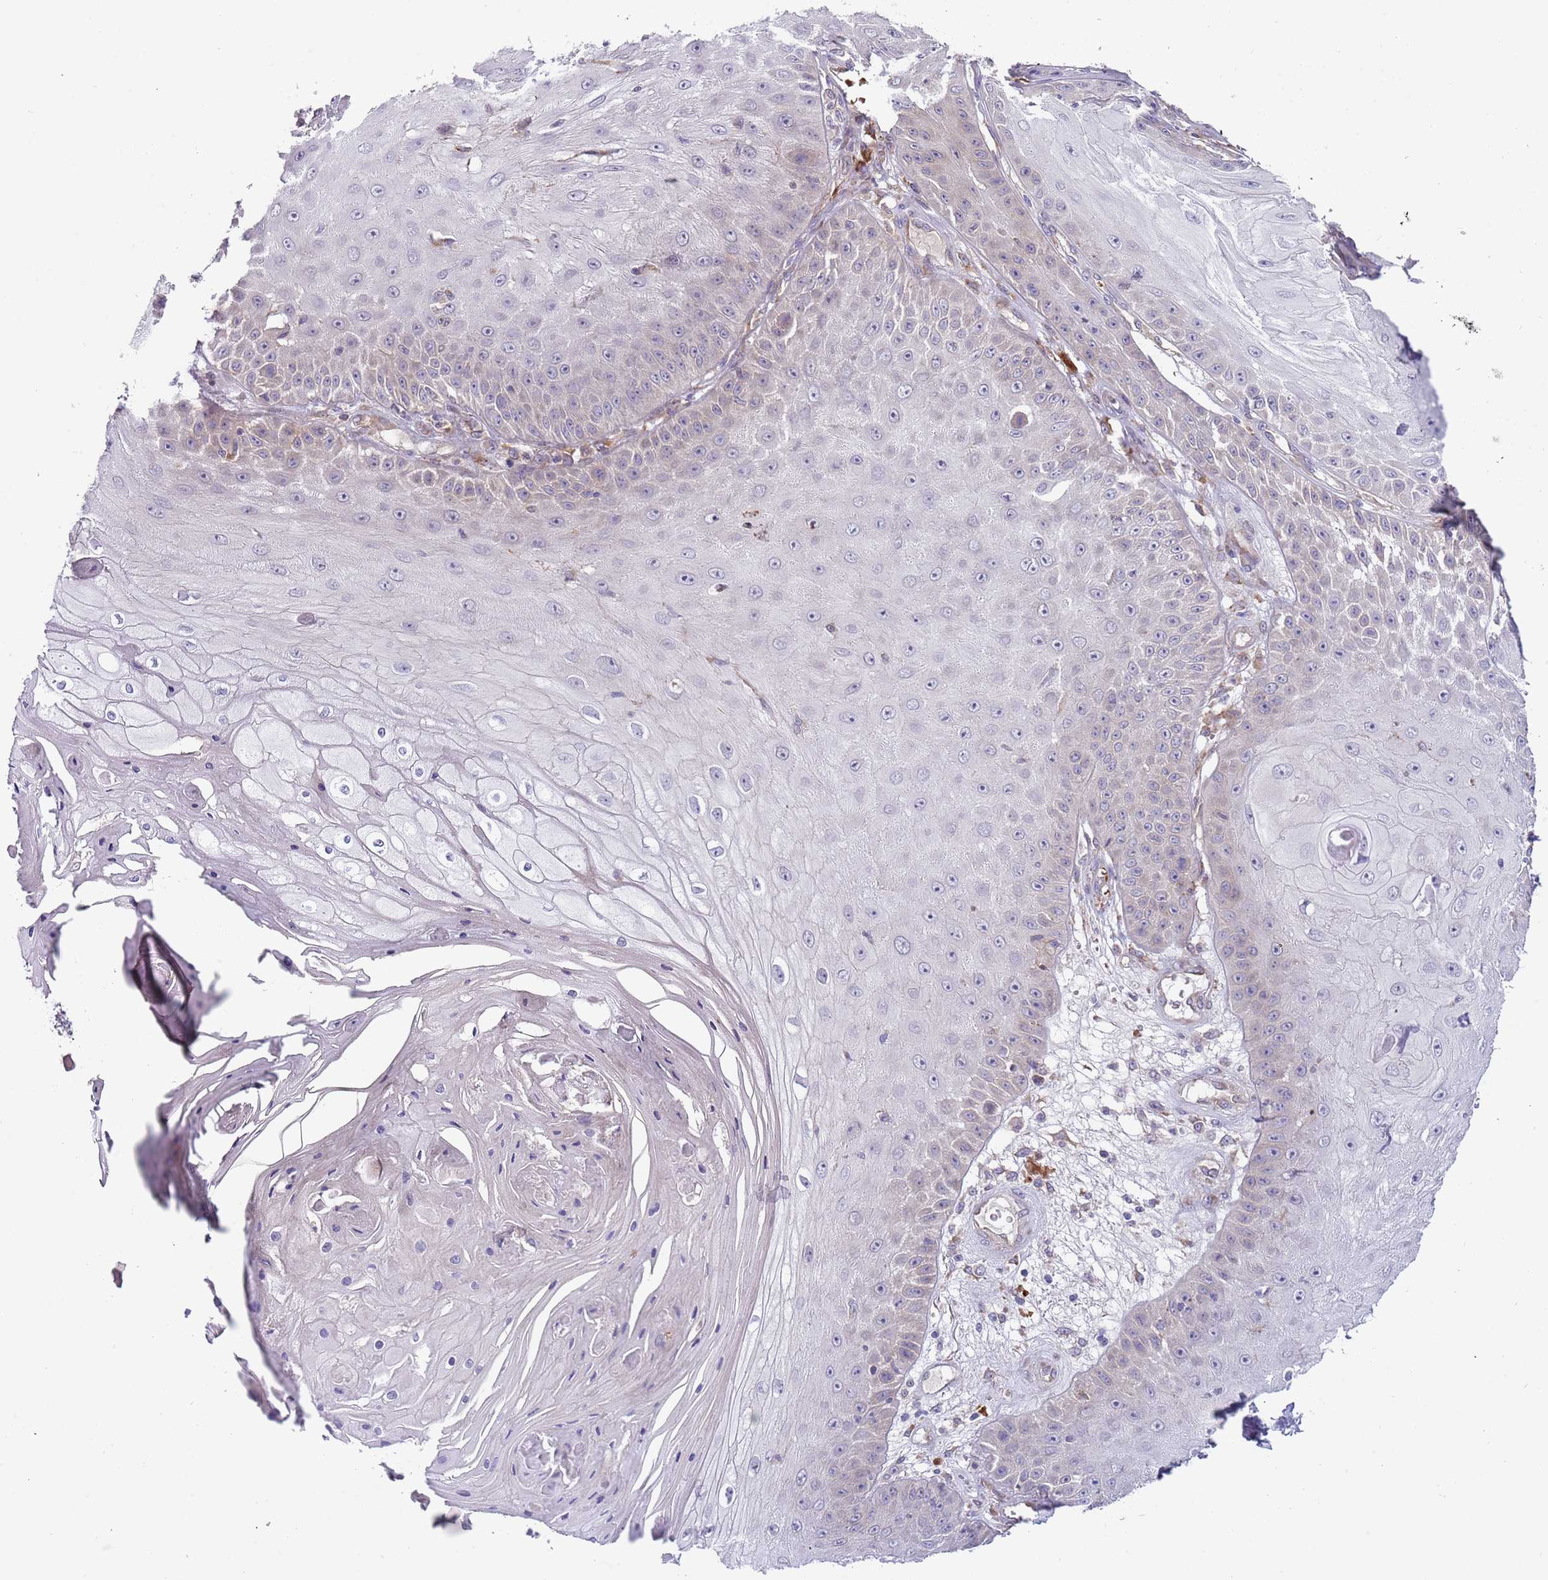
{"staining": {"intensity": "negative", "quantity": "none", "location": "none"}, "tissue": "skin cancer", "cell_type": "Tumor cells", "image_type": "cancer", "snomed": [{"axis": "morphology", "description": "Squamous cell carcinoma, NOS"}, {"axis": "topography", "description": "Skin"}], "caption": "High power microscopy micrograph of an immunohistochemistry (IHC) histopathology image of squamous cell carcinoma (skin), revealing no significant staining in tumor cells. Brightfield microscopy of immunohistochemistry stained with DAB (brown) and hematoxylin (blue), captured at high magnification.", "gene": "VWCE", "patient": {"sex": "male", "age": 70}}